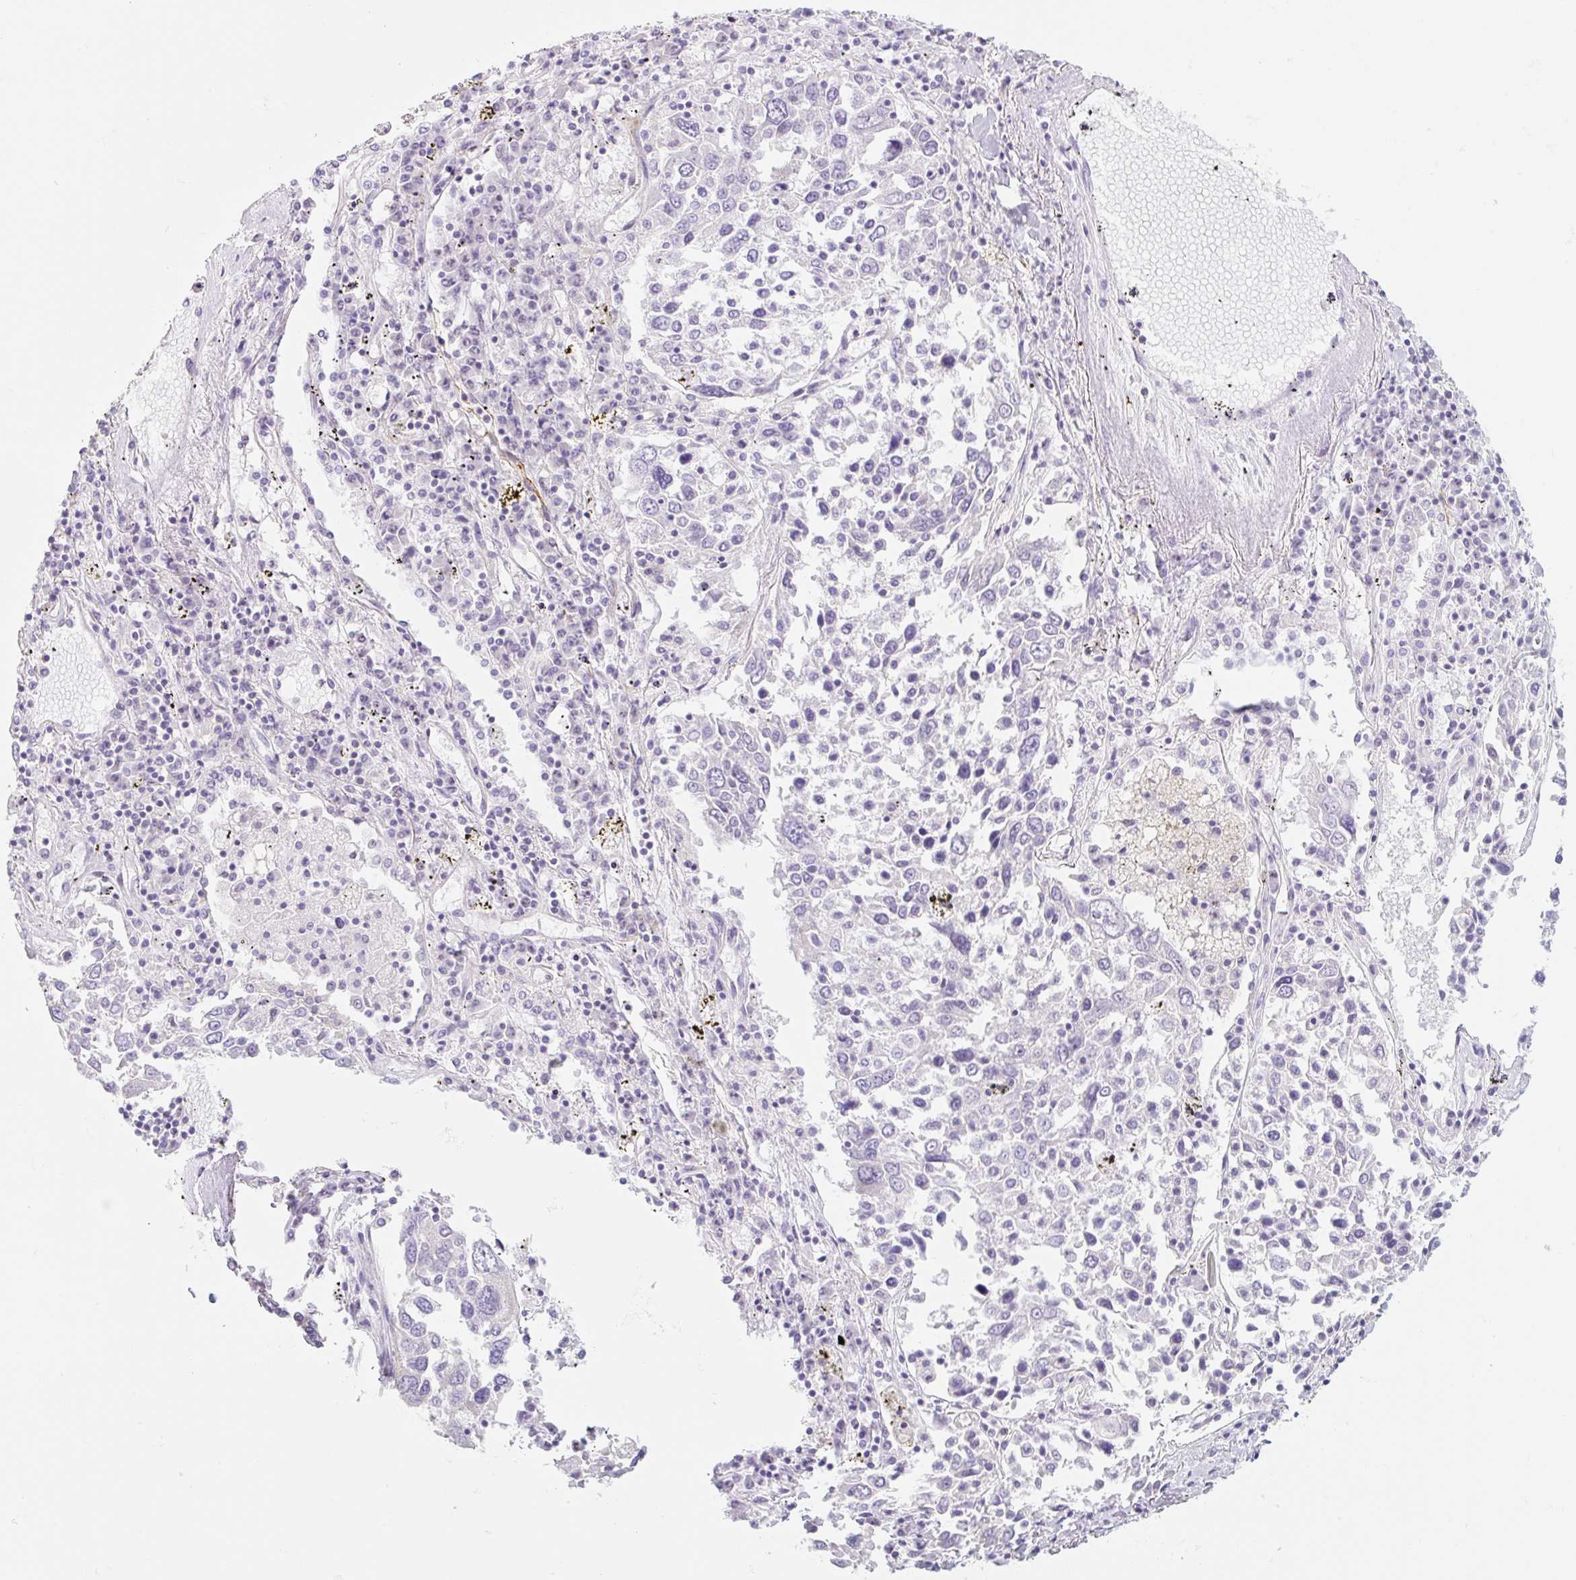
{"staining": {"intensity": "negative", "quantity": "none", "location": "none"}, "tissue": "lung cancer", "cell_type": "Tumor cells", "image_type": "cancer", "snomed": [{"axis": "morphology", "description": "Squamous cell carcinoma, NOS"}, {"axis": "topography", "description": "Lung"}], "caption": "Squamous cell carcinoma (lung) stained for a protein using IHC shows no positivity tumor cells.", "gene": "LYVE1", "patient": {"sex": "male", "age": 65}}